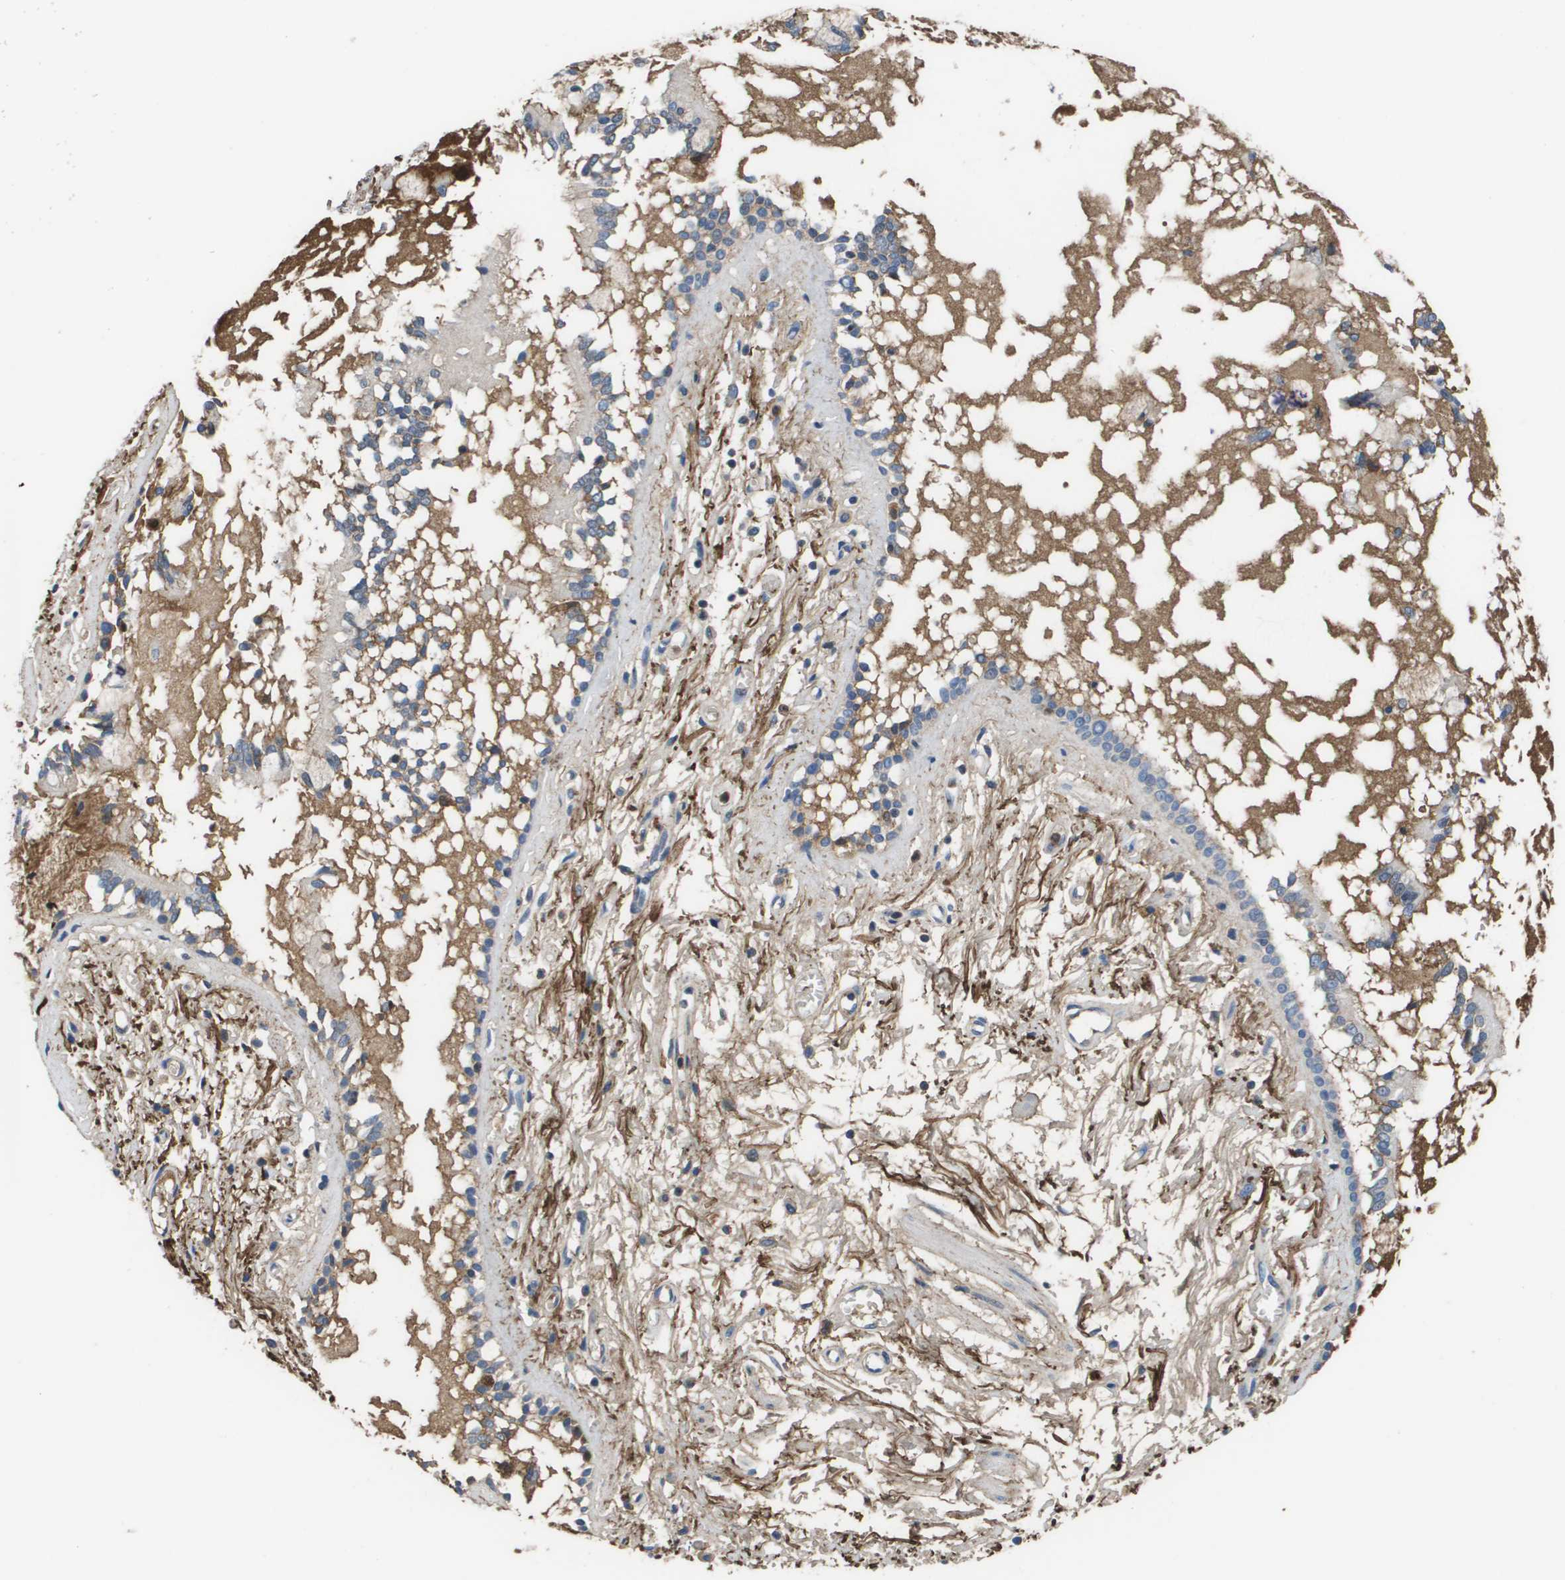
{"staining": {"intensity": "negative", "quantity": "none", "location": "none"}, "tissue": "bronchus", "cell_type": "Respiratory epithelial cells", "image_type": "normal", "snomed": [{"axis": "morphology", "description": "Normal tissue, NOS"}, {"axis": "morphology", "description": "Inflammation, NOS"}, {"axis": "topography", "description": "Cartilage tissue"}, {"axis": "topography", "description": "Lung"}], "caption": "Immunohistochemistry of benign human bronchus demonstrates no expression in respiratory epithelial cells. (Stains: DAB IHC with hematoxylin counter stain, Microscopy: brightfield microscopy at high magnification).", "gene": "VTN", "patient": {"sex": "male", "age": 71}}